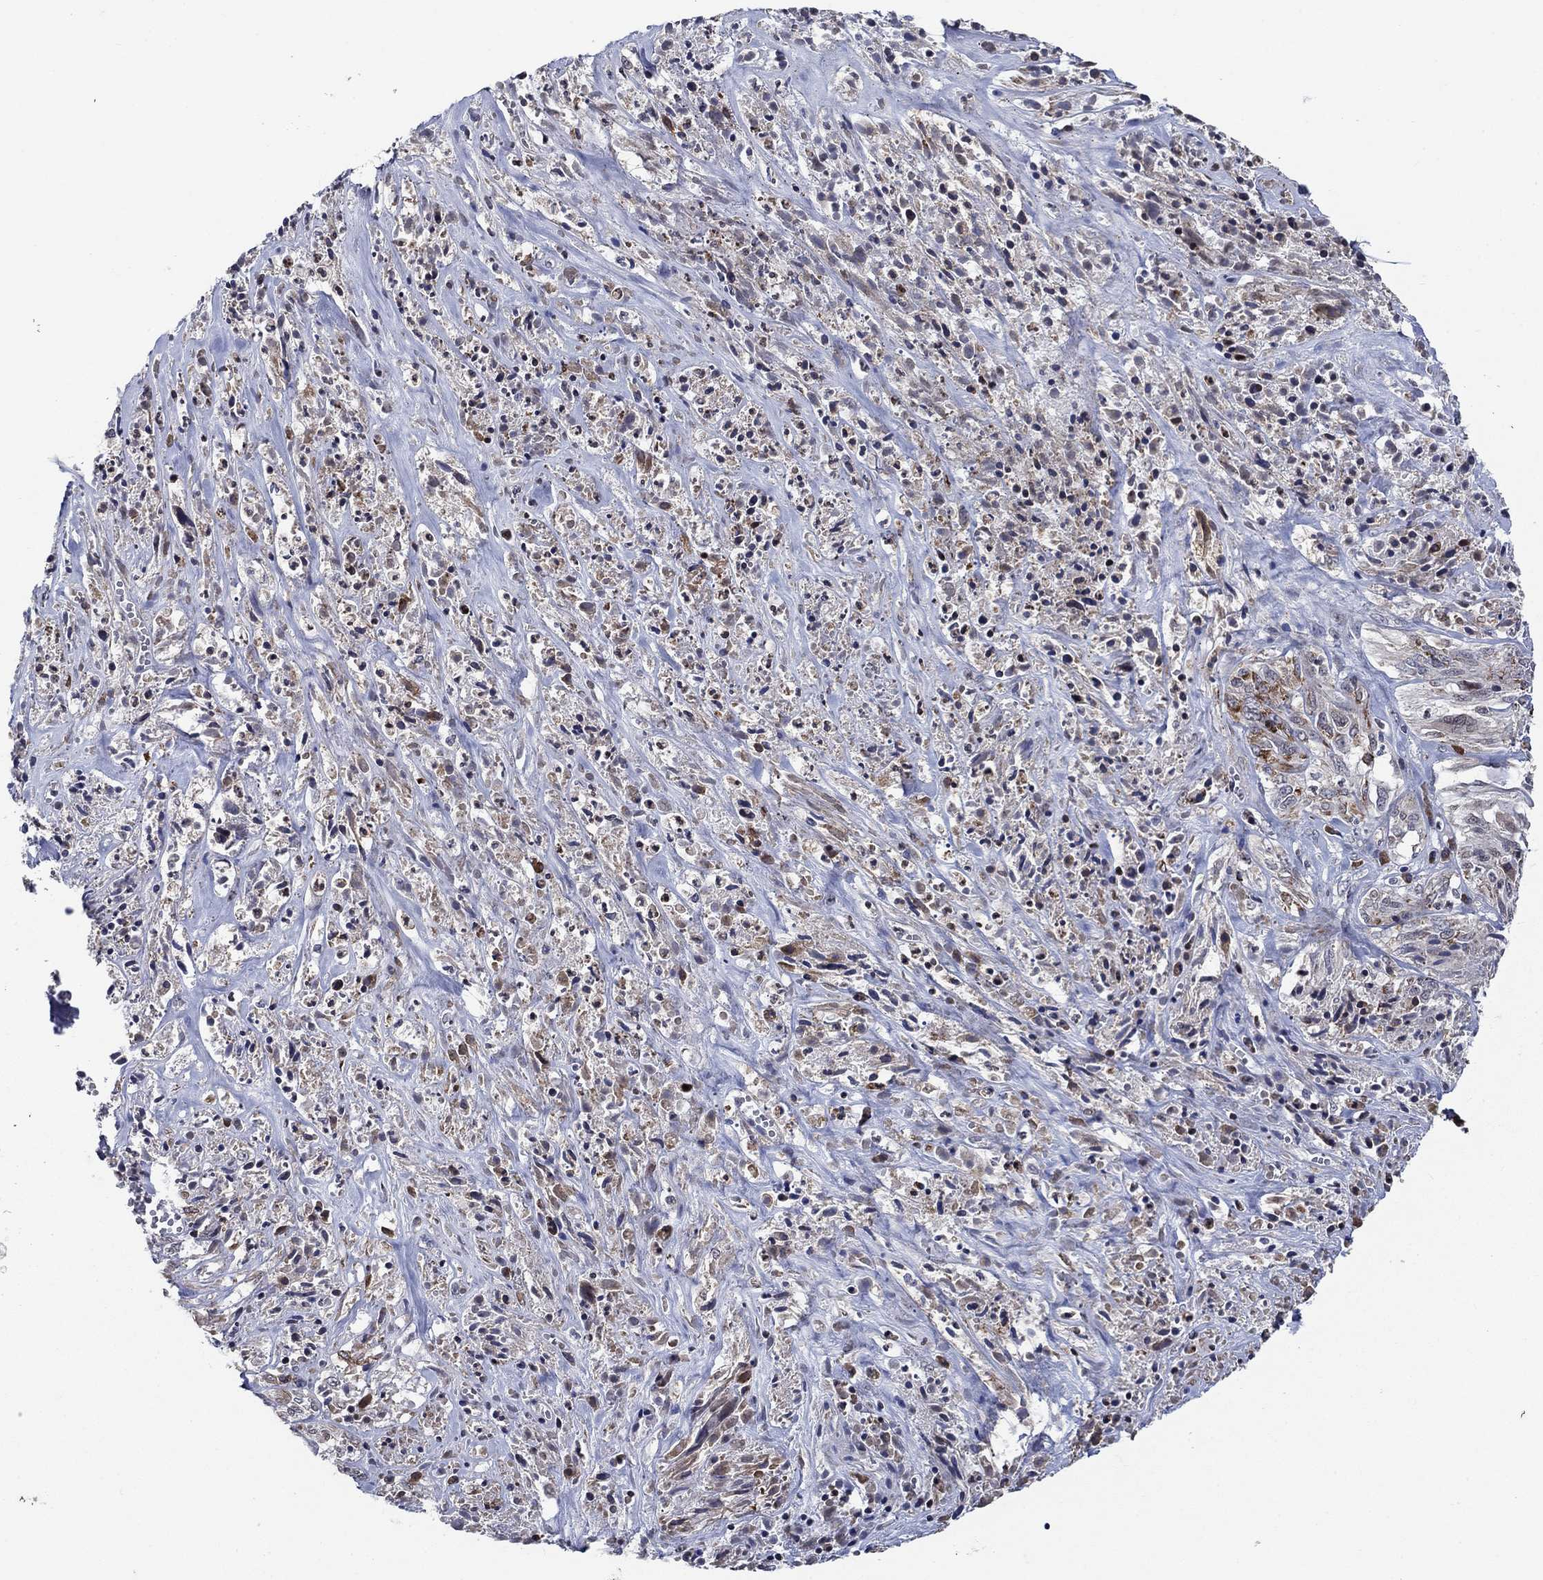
{"staining": {"intensity": "strong", "quantity": "<25%", "location": "cytoplasmic/membranous"}, "tissue": "melanoma", "cell_type": "Tumor cells", "image_type": "cancer", "snomed": [{"axis": "morphology", "description": "Malignant melanoma, NOS"}, {"axis": "topography", "description": "Skin"}], "caption": "Approximately <25% of tumor cells in human melanoma exhibit strong cytoplasmic/membranous protein positivity as visualized by brown immunohistochemical staining.", "gene": "DHRS7", "patient": {"sex": "female", "age": 91}}